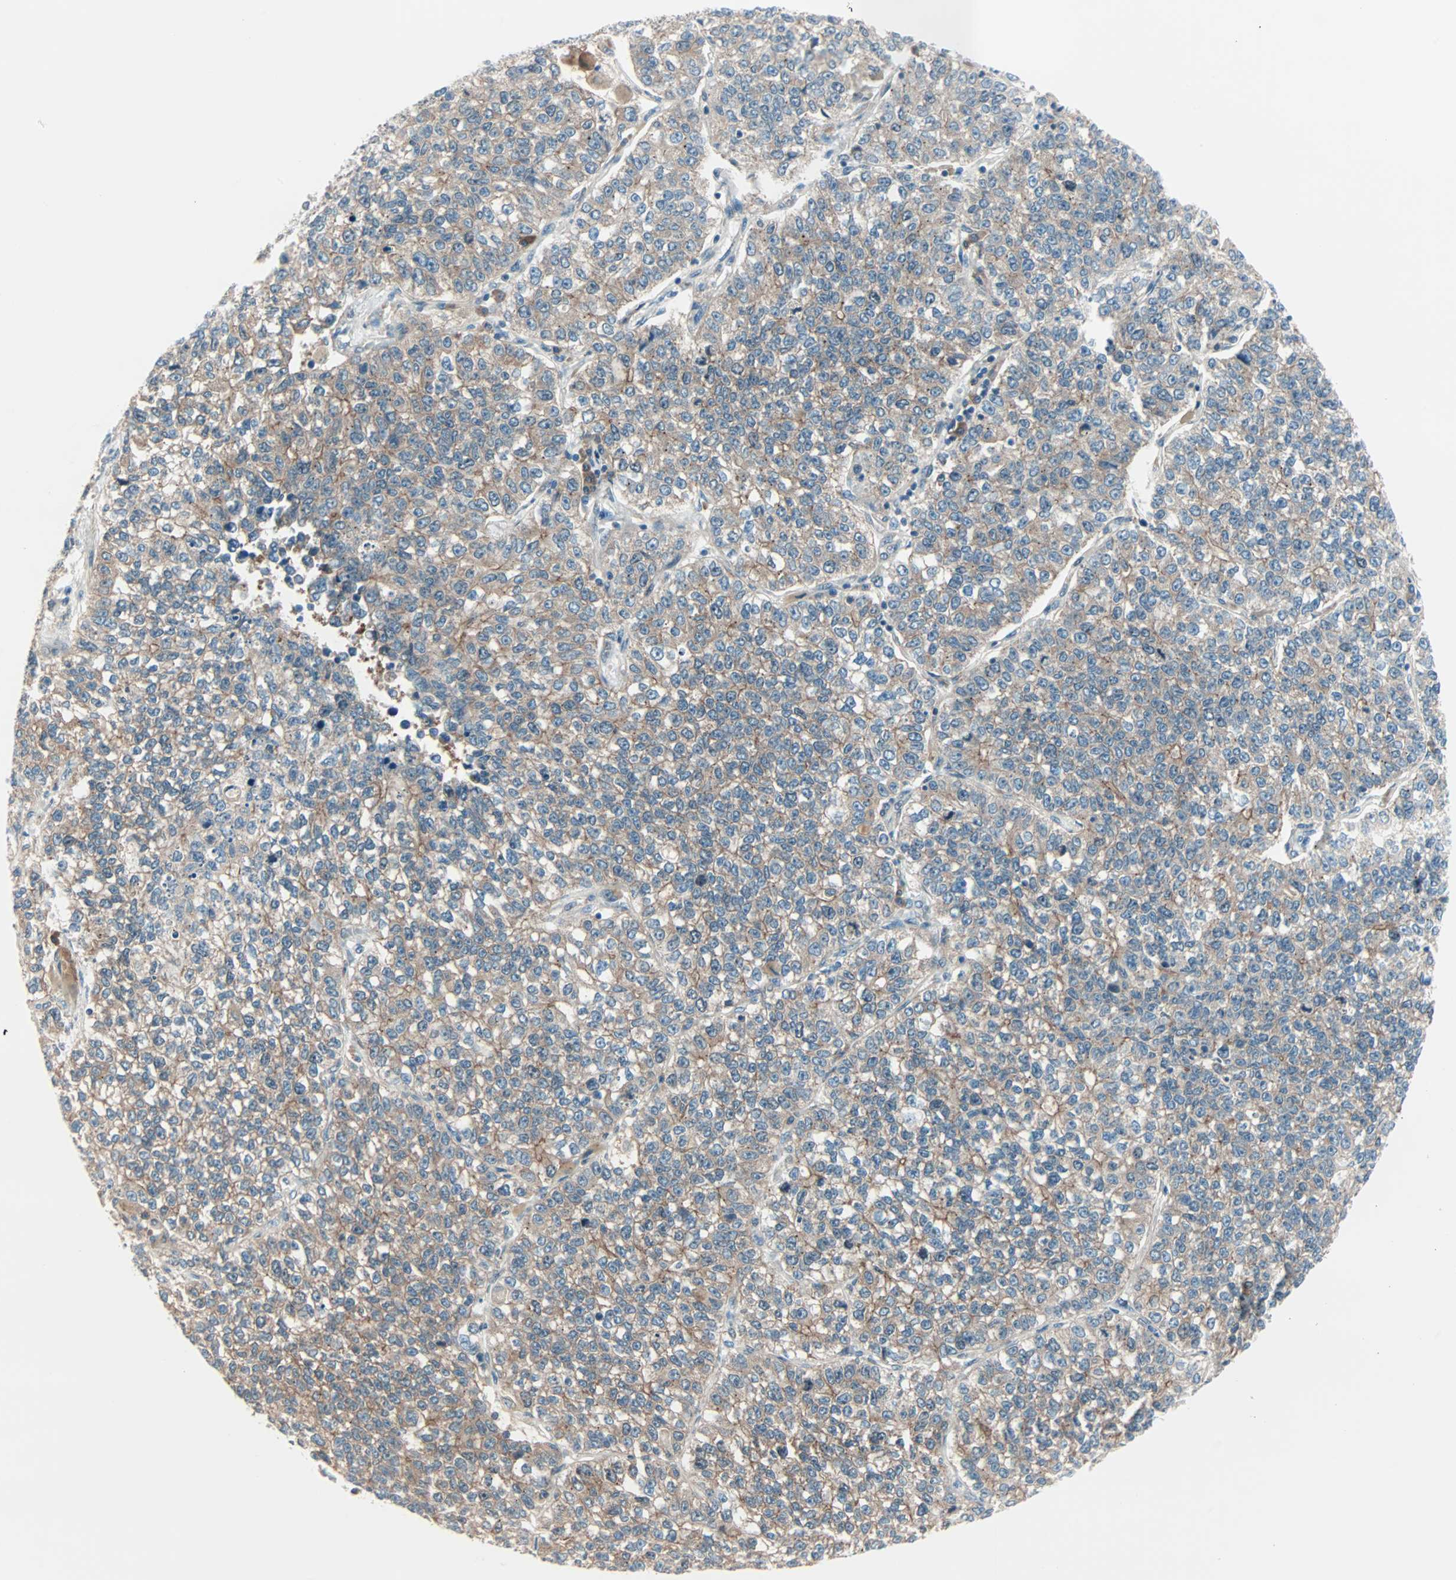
{"staining": {"intensity": "moderate", "quantity": ">75%", "location": "cytoplasmic/membranous"}, "tissue": "lung cancer", "cell_type": "Tumor cells", "image_type": "cancer", "snomed": [{"axis": "morphology", "description": "Adenocarcinoma, NOS"}, {"axis": "topography", "description": "Lung"}], "caption": "Human lung adenocarcinoma stained with a brown dye displays moderate cytoplasmic/membranous positive expression in about >75% of tumor cells.", "gene": "SMIM8", "patient": {"sex": "male", "age": 49}}